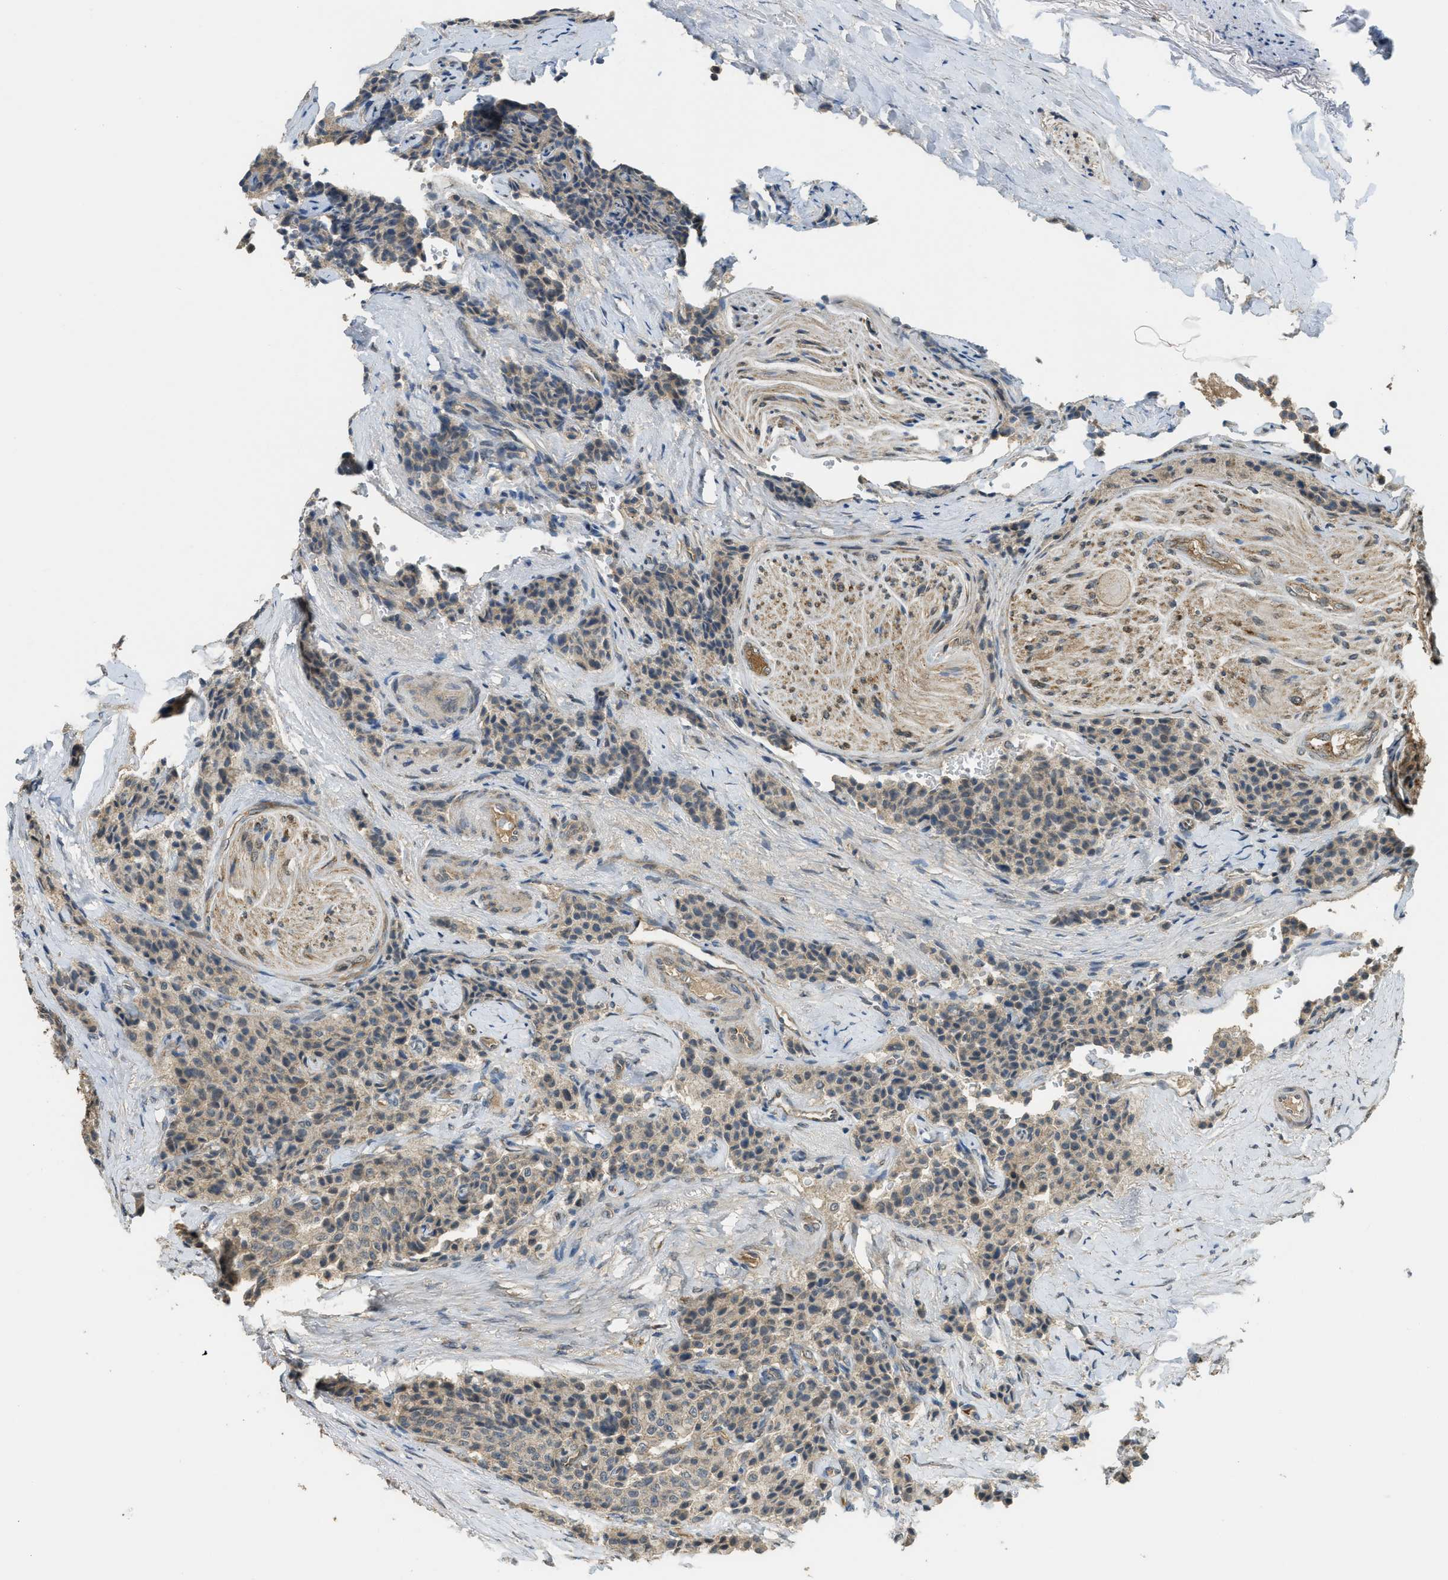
{"staining": {"intensity": "weak", "quantity": ">75%", "location": "cytoplasmic/membranous"}, "tissue": "carcinoid", "cell_type": "Tumor cells", "image_type": "cancer", "snomed": [{"axis": "morphology", "description": "Carcinoid, malignant, NOS"}, {"axis": "topography", "description": "Colon"}], "caption": "Human carcinoid stained for a protein (brown) reveals weak cytoplasmic/membranous positive positivity in about >75% of tumor cells.", "gene": "IGF2BP2", "patient": {"sex": "female", "age": 61}}